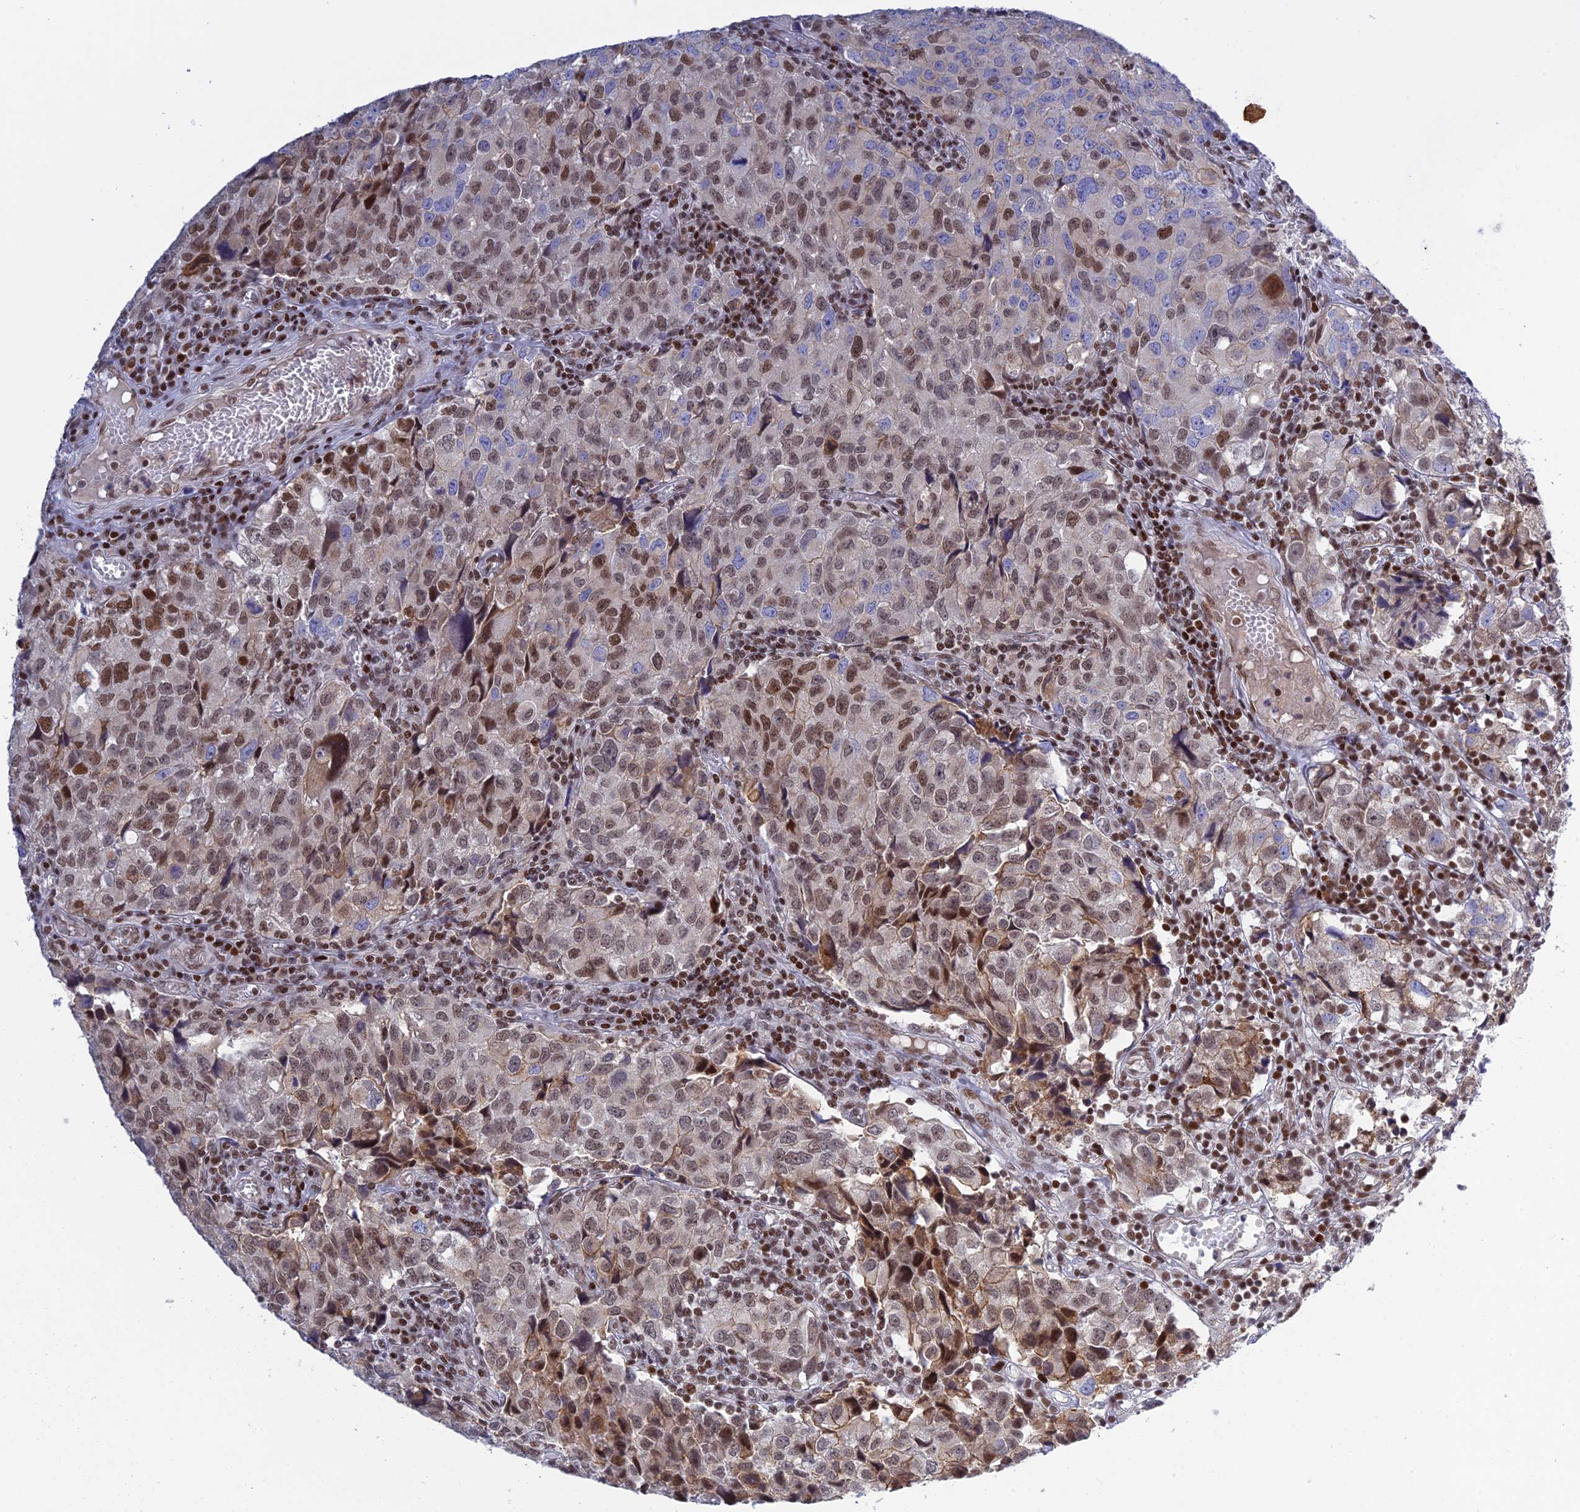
{"staining": {"intensity": "moderate", "quantity": "25%-75%", "location": "nuclear"}, "tissue": "urothelial cancer", "cell_type": "Tumor cells", "image_type": "cancer", "snomed": [{"axis": "morphology", "description": "Urothelial carcinoma, High grade"}, {"axis": "topography", "description": "Urinary bladder"}], "caption": "About 25%-75% of tumor cells in high-grade urothelial carcinoma exhibit moderate nuclear protein positivity as visualized by brown immunohistochemical staining.", "gene": "TCEA1", "patient": {"sex": "female", "age": 75}}